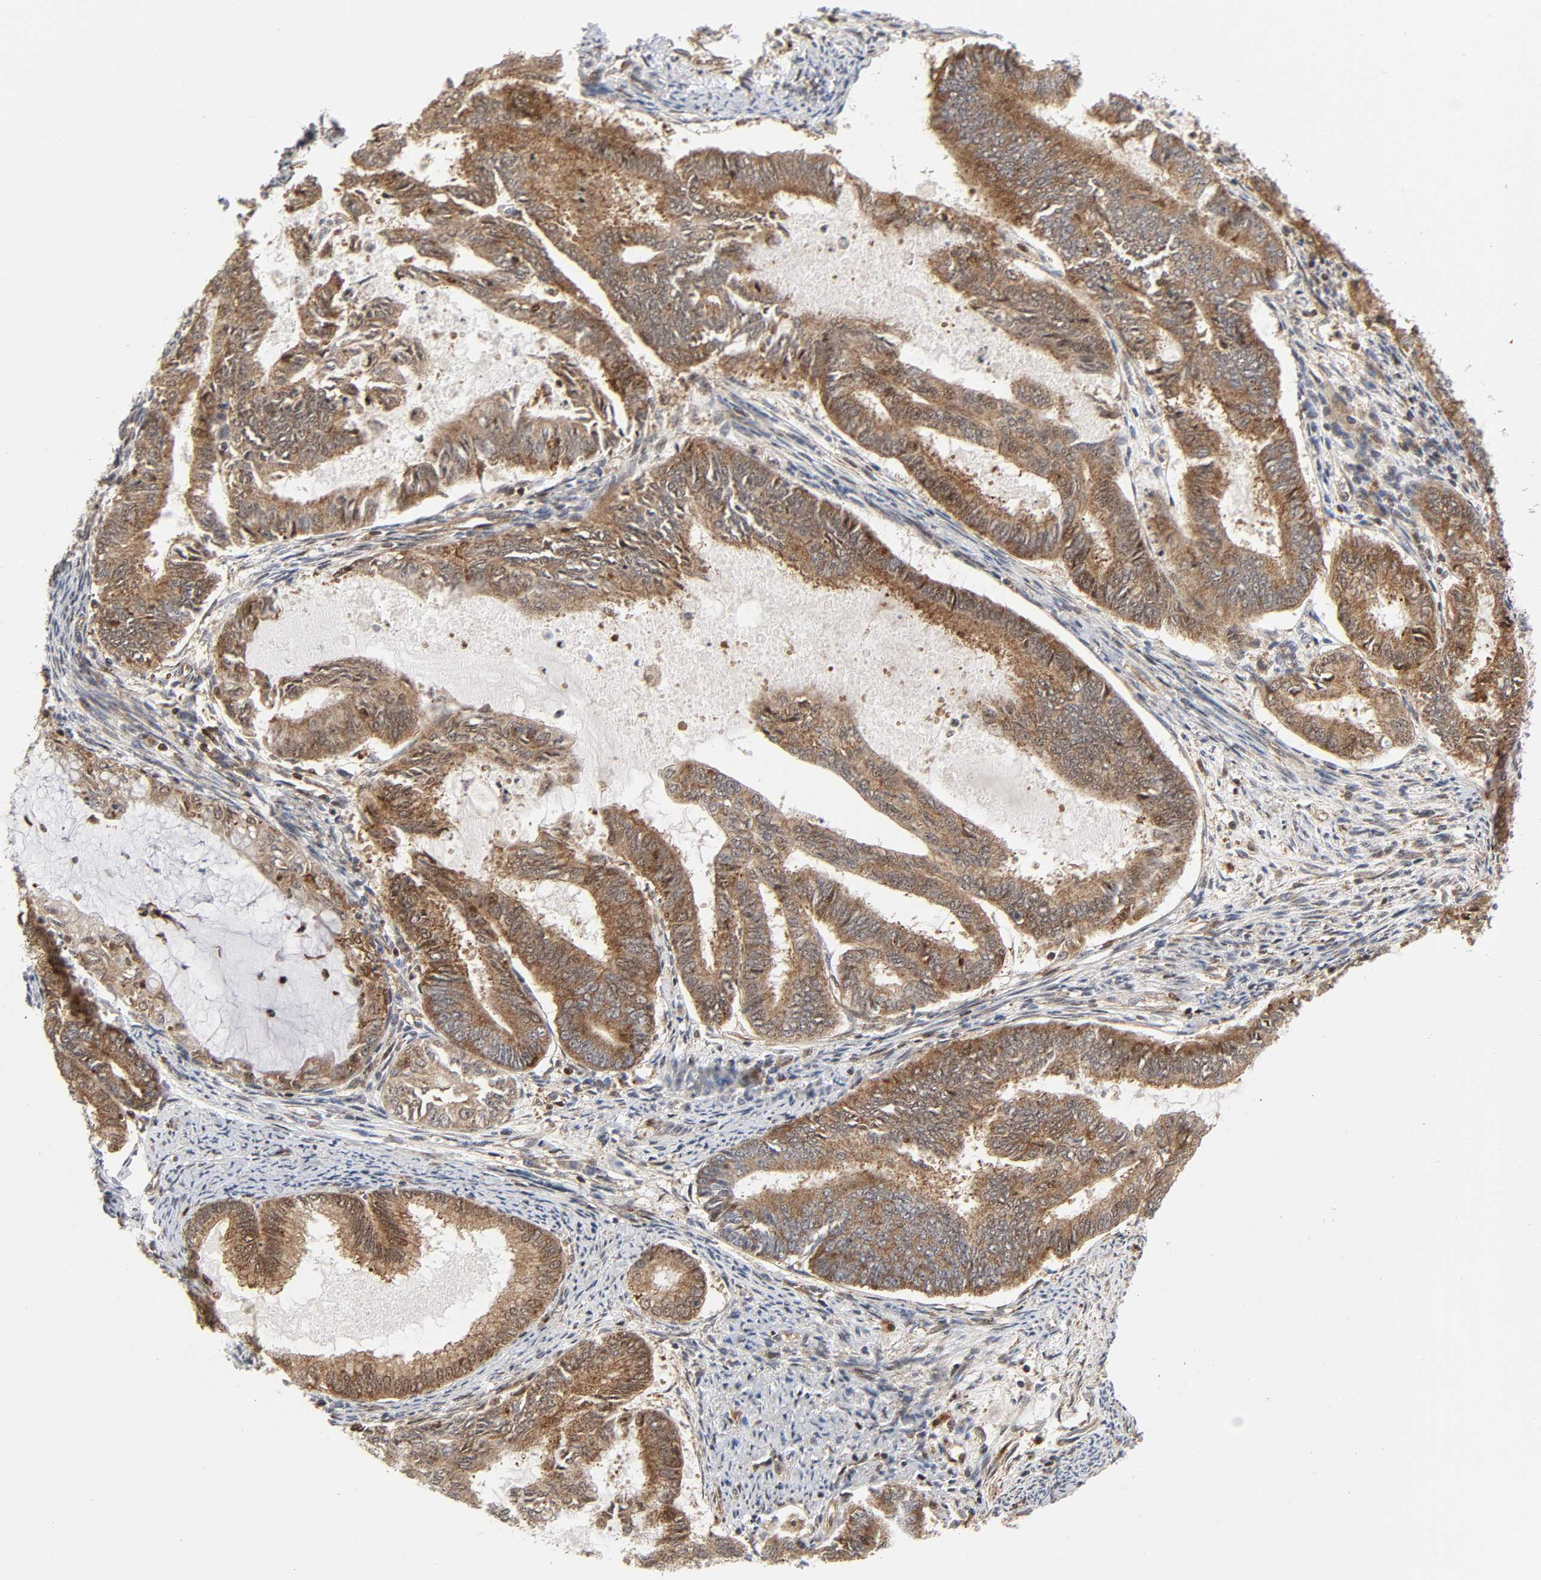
{"staining": {"intensity": "moderate", "quantity": ">75%", "location": "cytoplasmic/membranous"}, "tissue": "endometrial cancer", "cell_type": "Tumor cells", "image_type": "cancer", "snomed": [{"axis": "morphology", "description": "Adenocarcinoma, NOS"}, {"axis": "topography", "description": "Endometrium"}], "caption": "Immunohistochemical staining of human endometrial cancer reveals moderate cytoplasmic/membranous protein staining in approximately >75% of tumor cells. The protein is stained brown, and the nuclei are stained in blue (DAB IHC with brightfield microscopy, high magnification).", "gene": "MAPK1", "patient": {"sex": "female", "age": 86}}